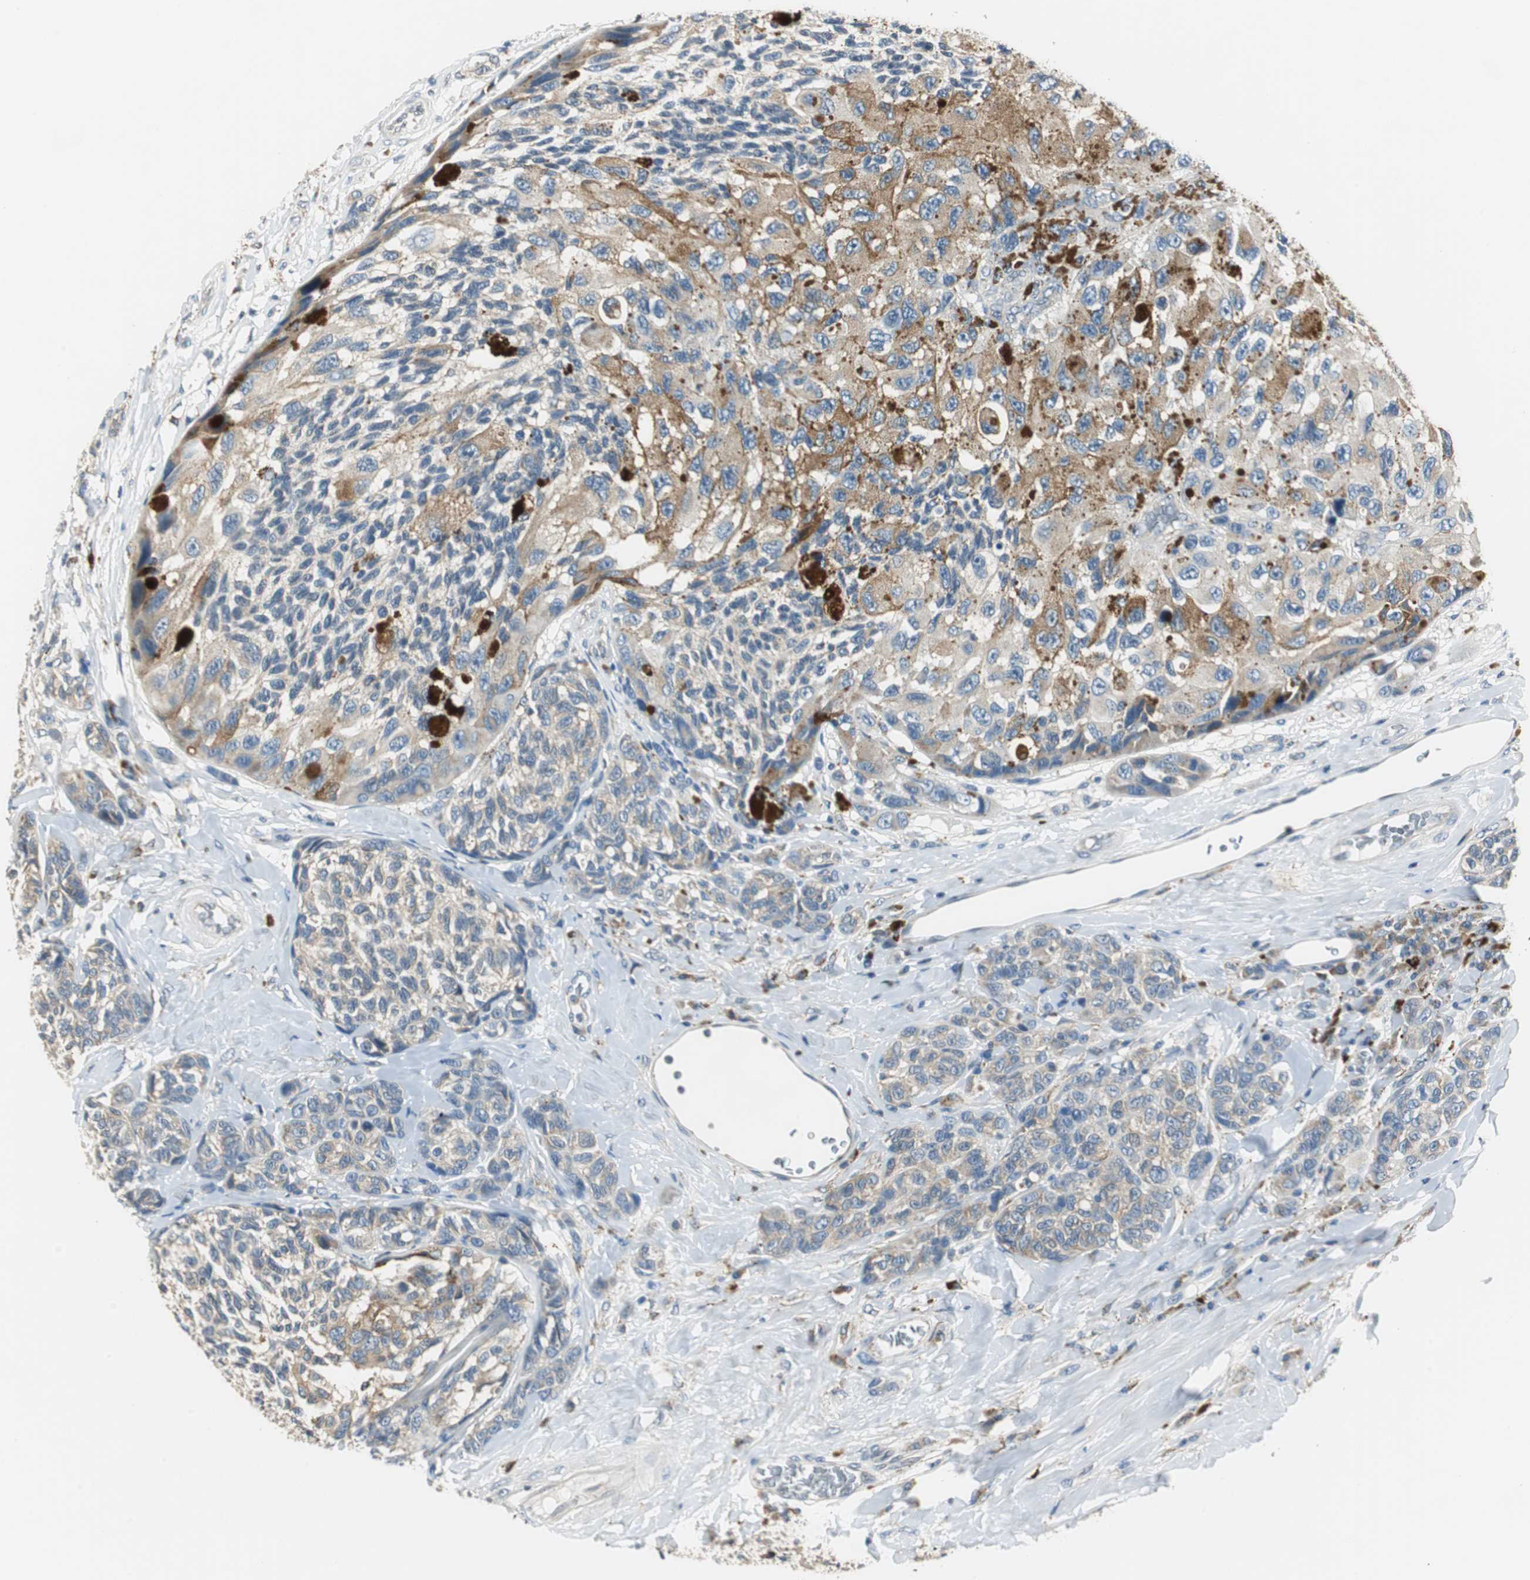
{"staining": {"intensity": "moderate", "quantity": ">75%", "location": "cytoplasmic/membranous"}, "tissue": "melanoma", "cell_type": "Tumor cells", "image_type": "cancer", "snomed": [{"axis": "morphology", "description": "Malignant melanoma, NOS"}, {"axis": "topography", "description": "Skin"}], "caption": "Immunohistochemical staining of human malignant melanoma reveals medium levels of moderate cytoplasmic/membranous positivity in about >75% of tumor cells. (DAB (3,3'-diaminobenzidine) IHC with brightfield microscopy, high magnification).", "gene": "NIT1", "patient": {"sex": "female", "age": 73}}